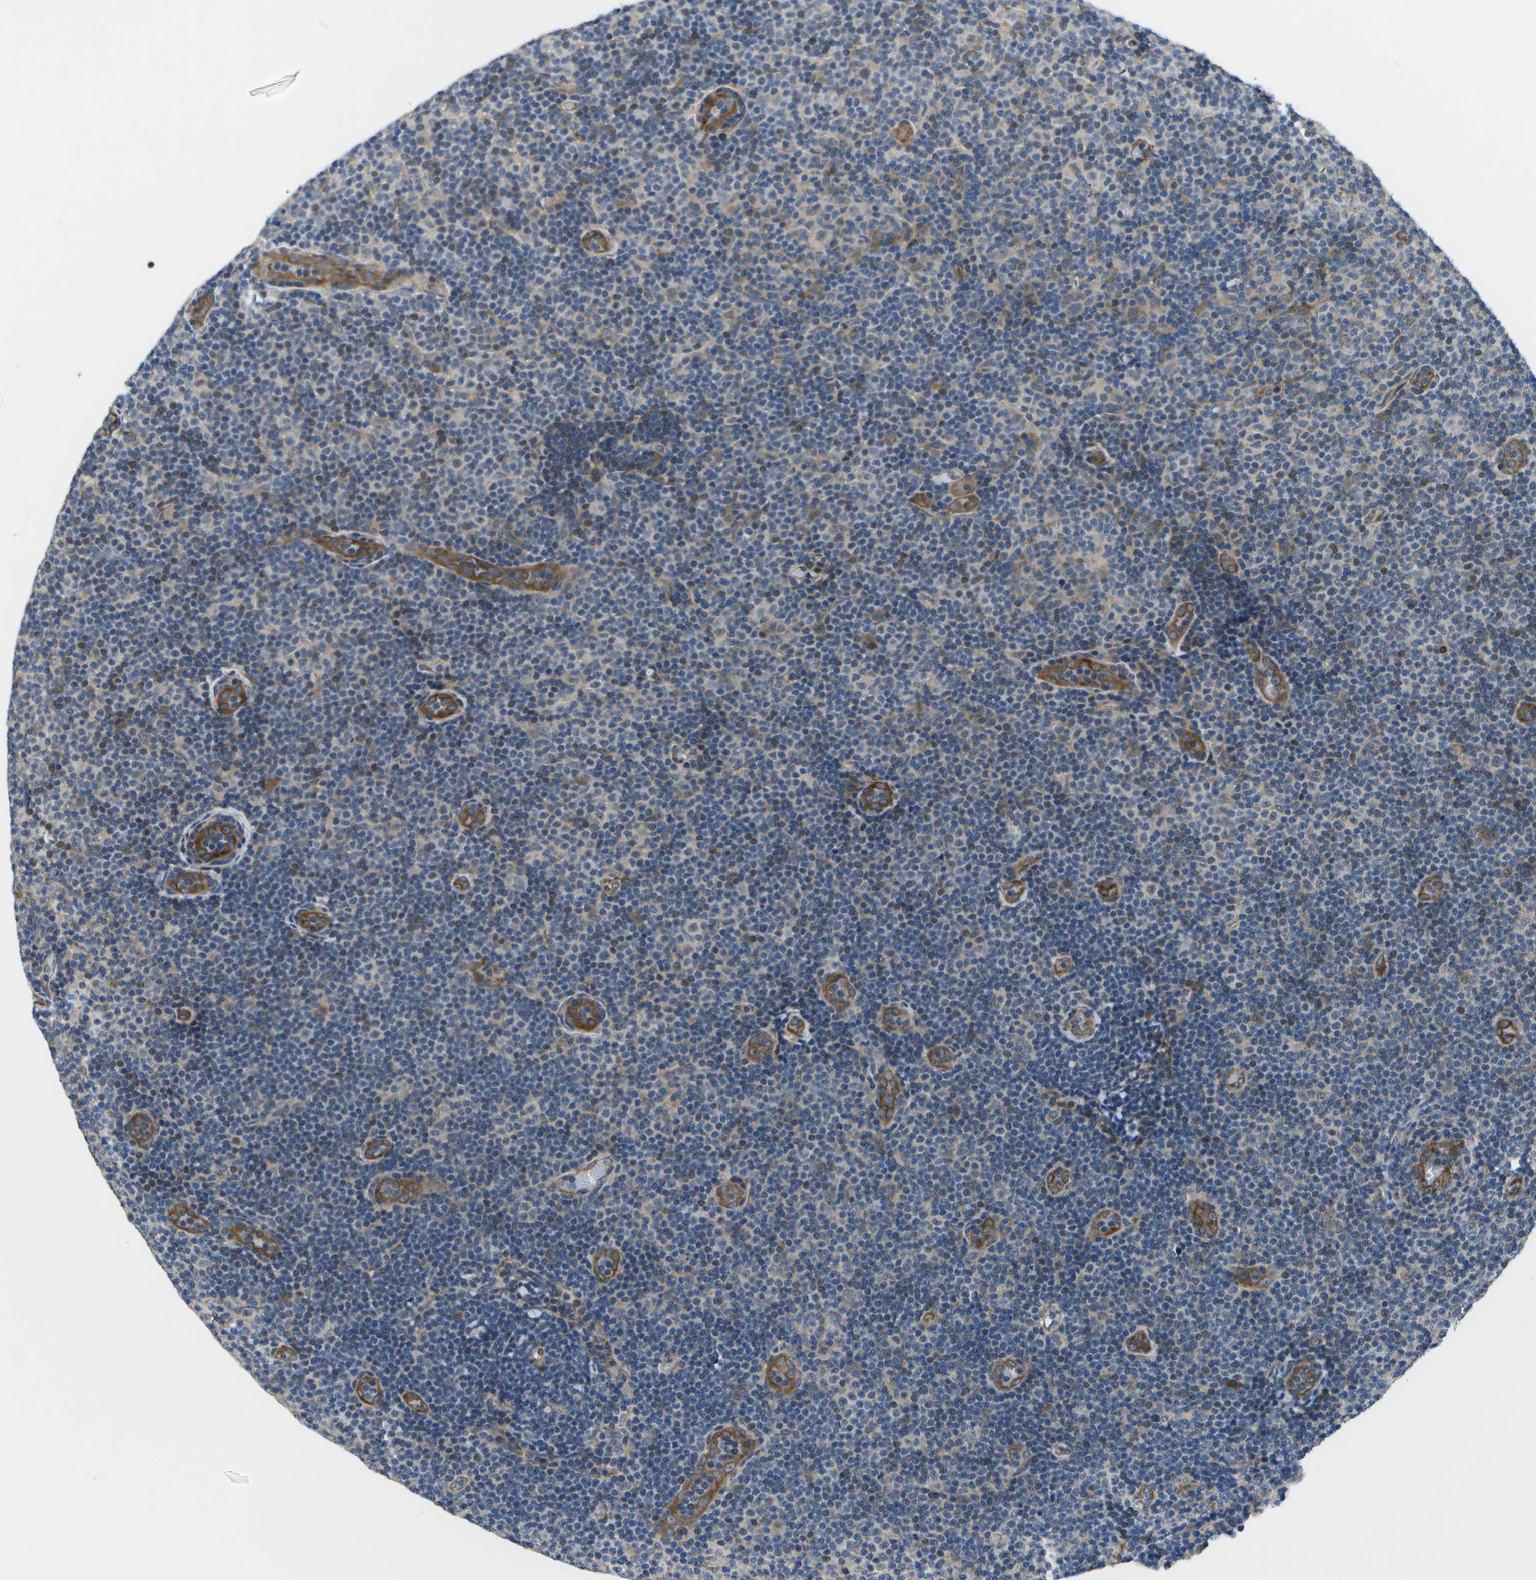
{"staining": {"intensity": "weak", "quantity": "25%-75%", "location": "cytoplasmic/membranous"}, "tissue": "lymphoma", "cell_type": "Tumor cells", "image_type": "cancer", "snomed": [{"axis": "morphology", "description": "Malignant lymphoma, non-Hodgkin's type, Low grade"}, {"axis": "topography", "description": "Lymph node"}], "caption": "Immunohistochemistry micrograph of human lymphoma stained for a protein (brown), which demonstrates low levels of weak cytoplasmic/membranous positivity in about 25%-75% of tumor cells.", "gene": "P3H1", "patient": {"sex": "male", "age": 83}}